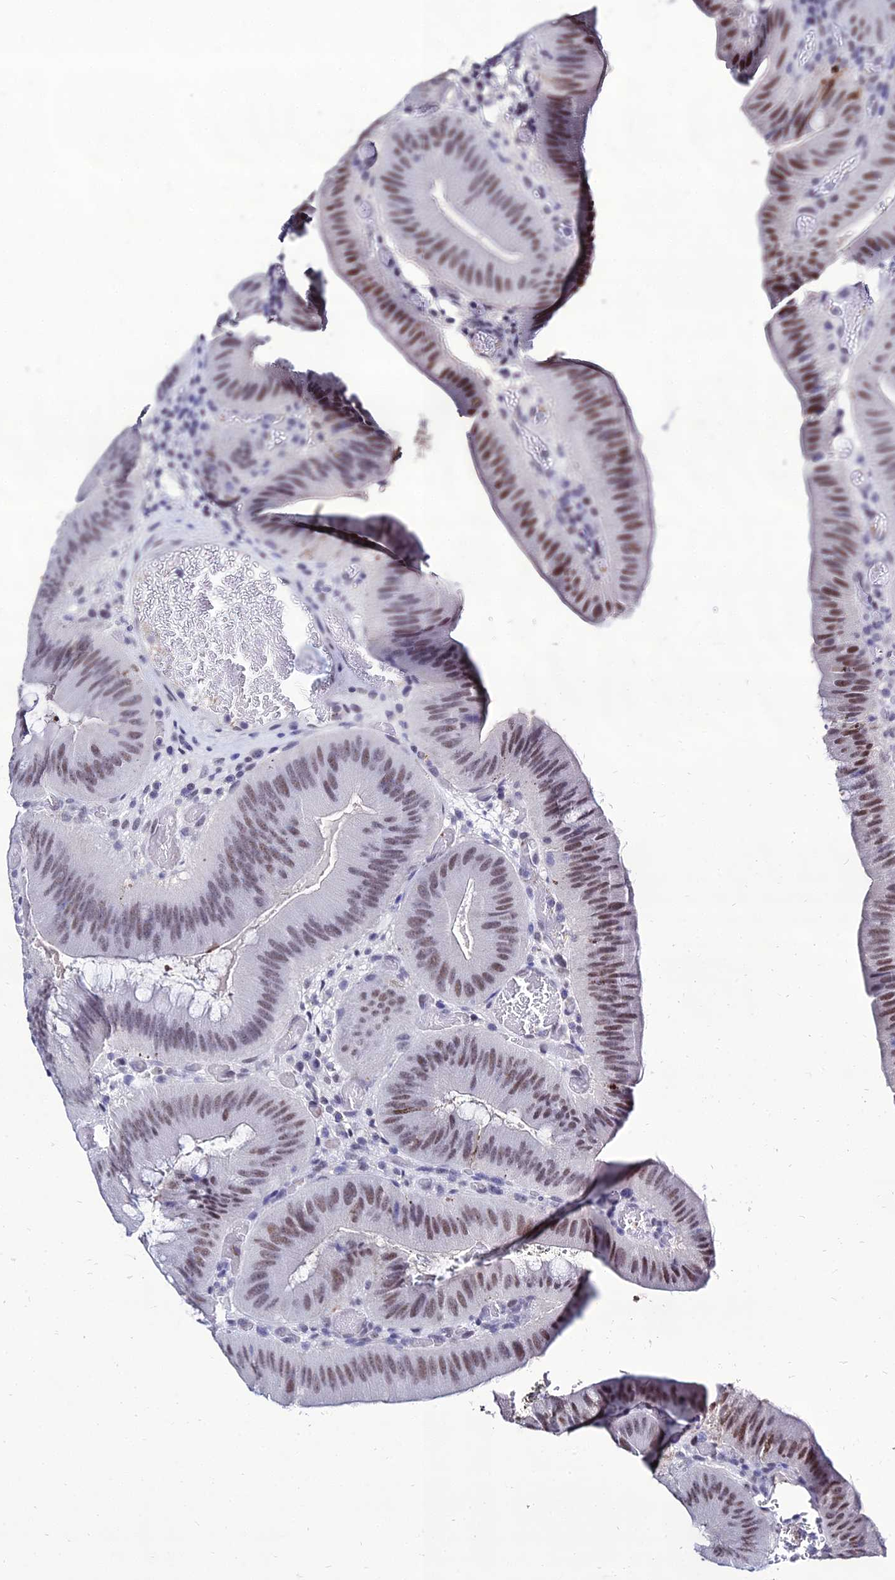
{"staining": {"intensity": "moderate", "quantity": ">75%", "location": "nuclear"}, "tissue": "colorectal cancer", "cell_type": "Tumor cells", "image_type": "cancer", "snomed": [{"axis": "morphology", "description": "Adenocarcinoma, NOS"}, {"axis": "topography", "description": "Colon"}], "caption": "Immunohistochemistry photomicrograph of neoplastic tissue: colorectal adenocarcinoma stained using immunohistochemistry displays medium levels of moderate protein expression localized specifically in the nuclear of tumor cells, appearing as a nuclear brown color.", "gene": "PPP4R2", "patient": {"sex": "female", "age": 43}}